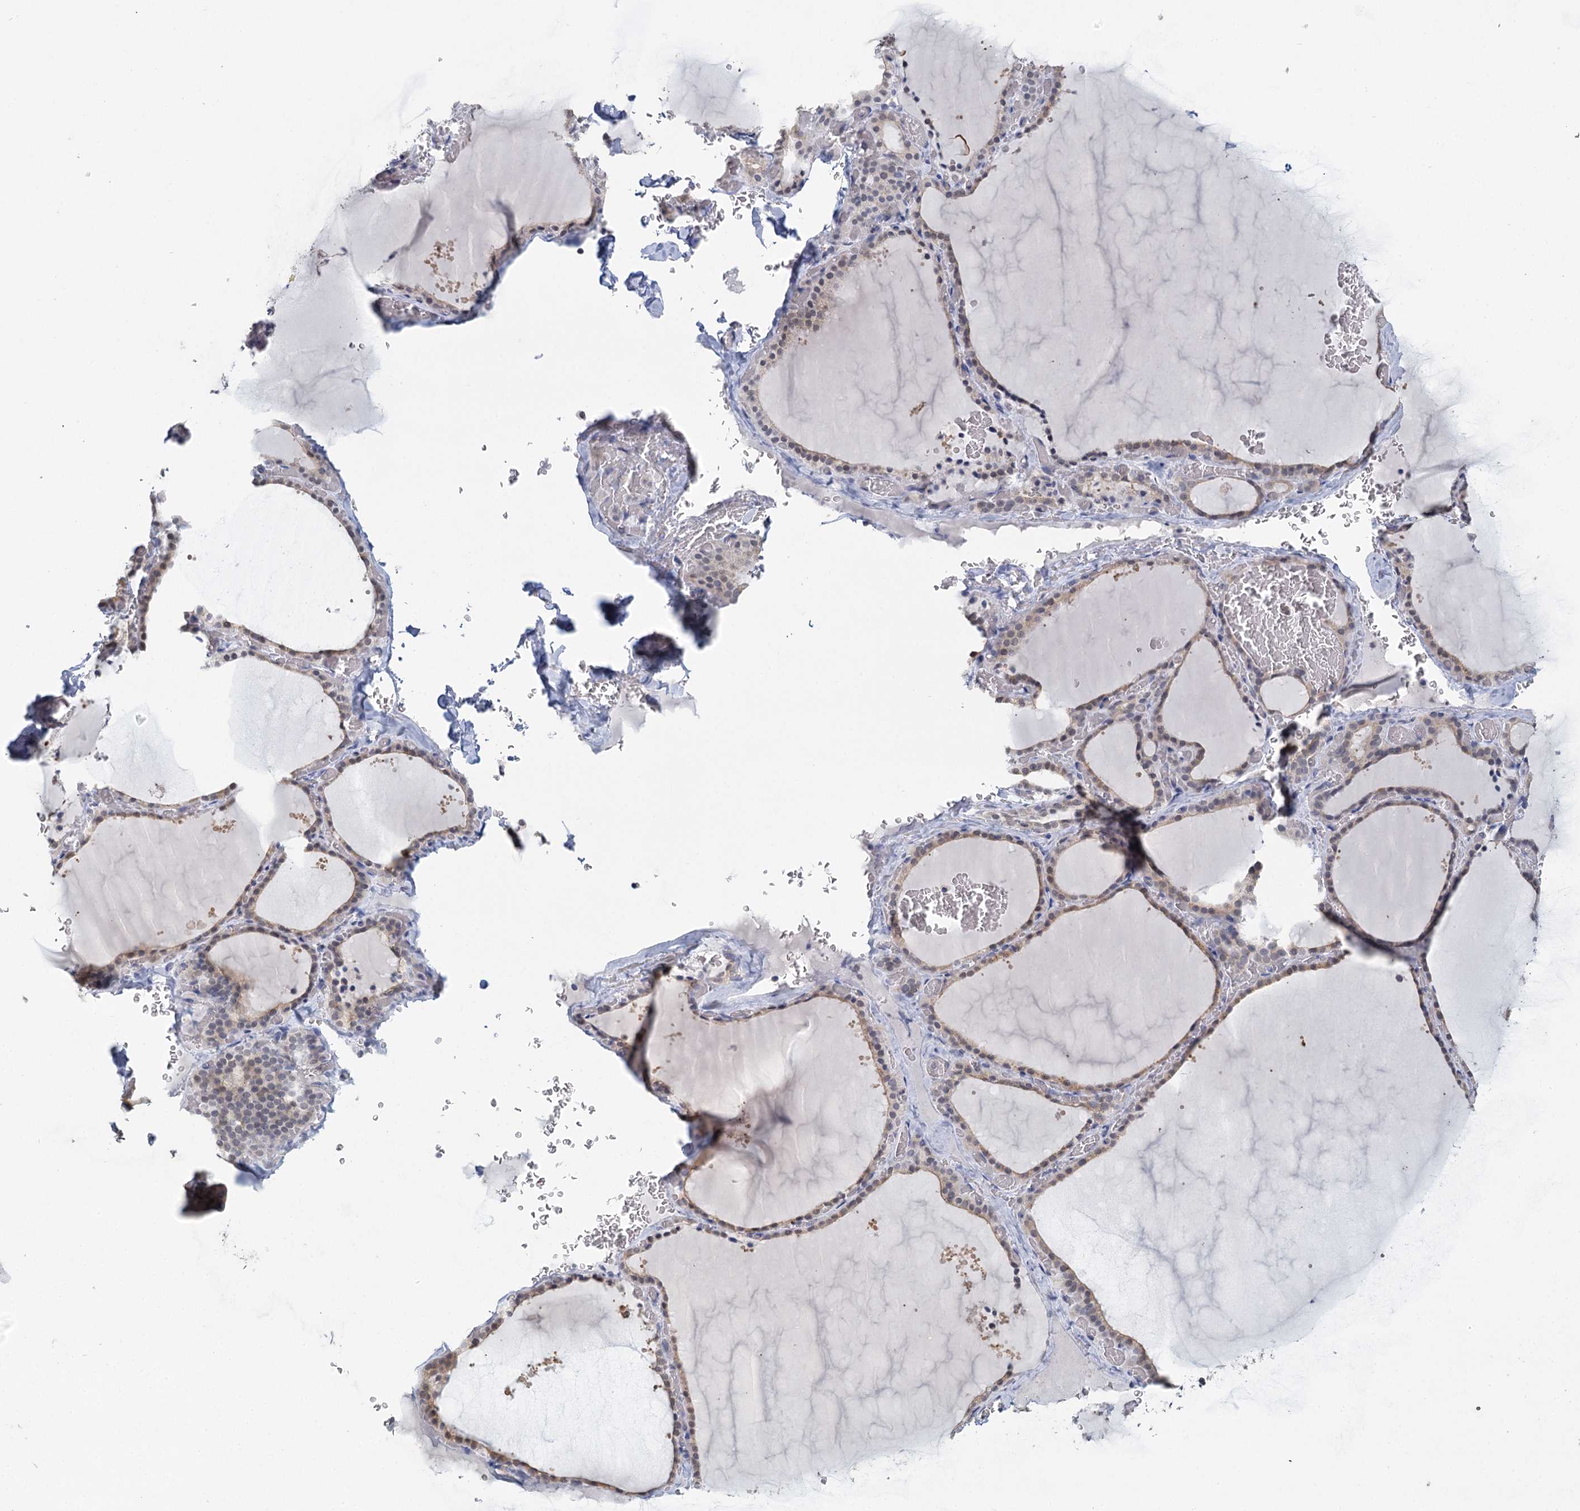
{"staining": {"intensity": "weak", "quantity": "25%-75%", "location": "cytoplasmic/membranous"}, "tissue": "thyroid gland", "cell_type": "Glandular cells", "image_type": "normal", "snomed": [{"axis": "morphology", "description": "Normal tissue, NOS"}, {"axis": "topography", "description": "Thyroid gland"}], "caption": "Immunohistochemistry image of benign thyroid gland: human thyroid gland stained using immunohistochemistry (IHC) displays low levels of weak protein expression localized specifically in the cytoplasmic/membranous of glandular cells, appearing as a cytoplasmic/membranous brown color.", "gene": "MYO7B", "patient": {"sex": "female", "age": 39}}